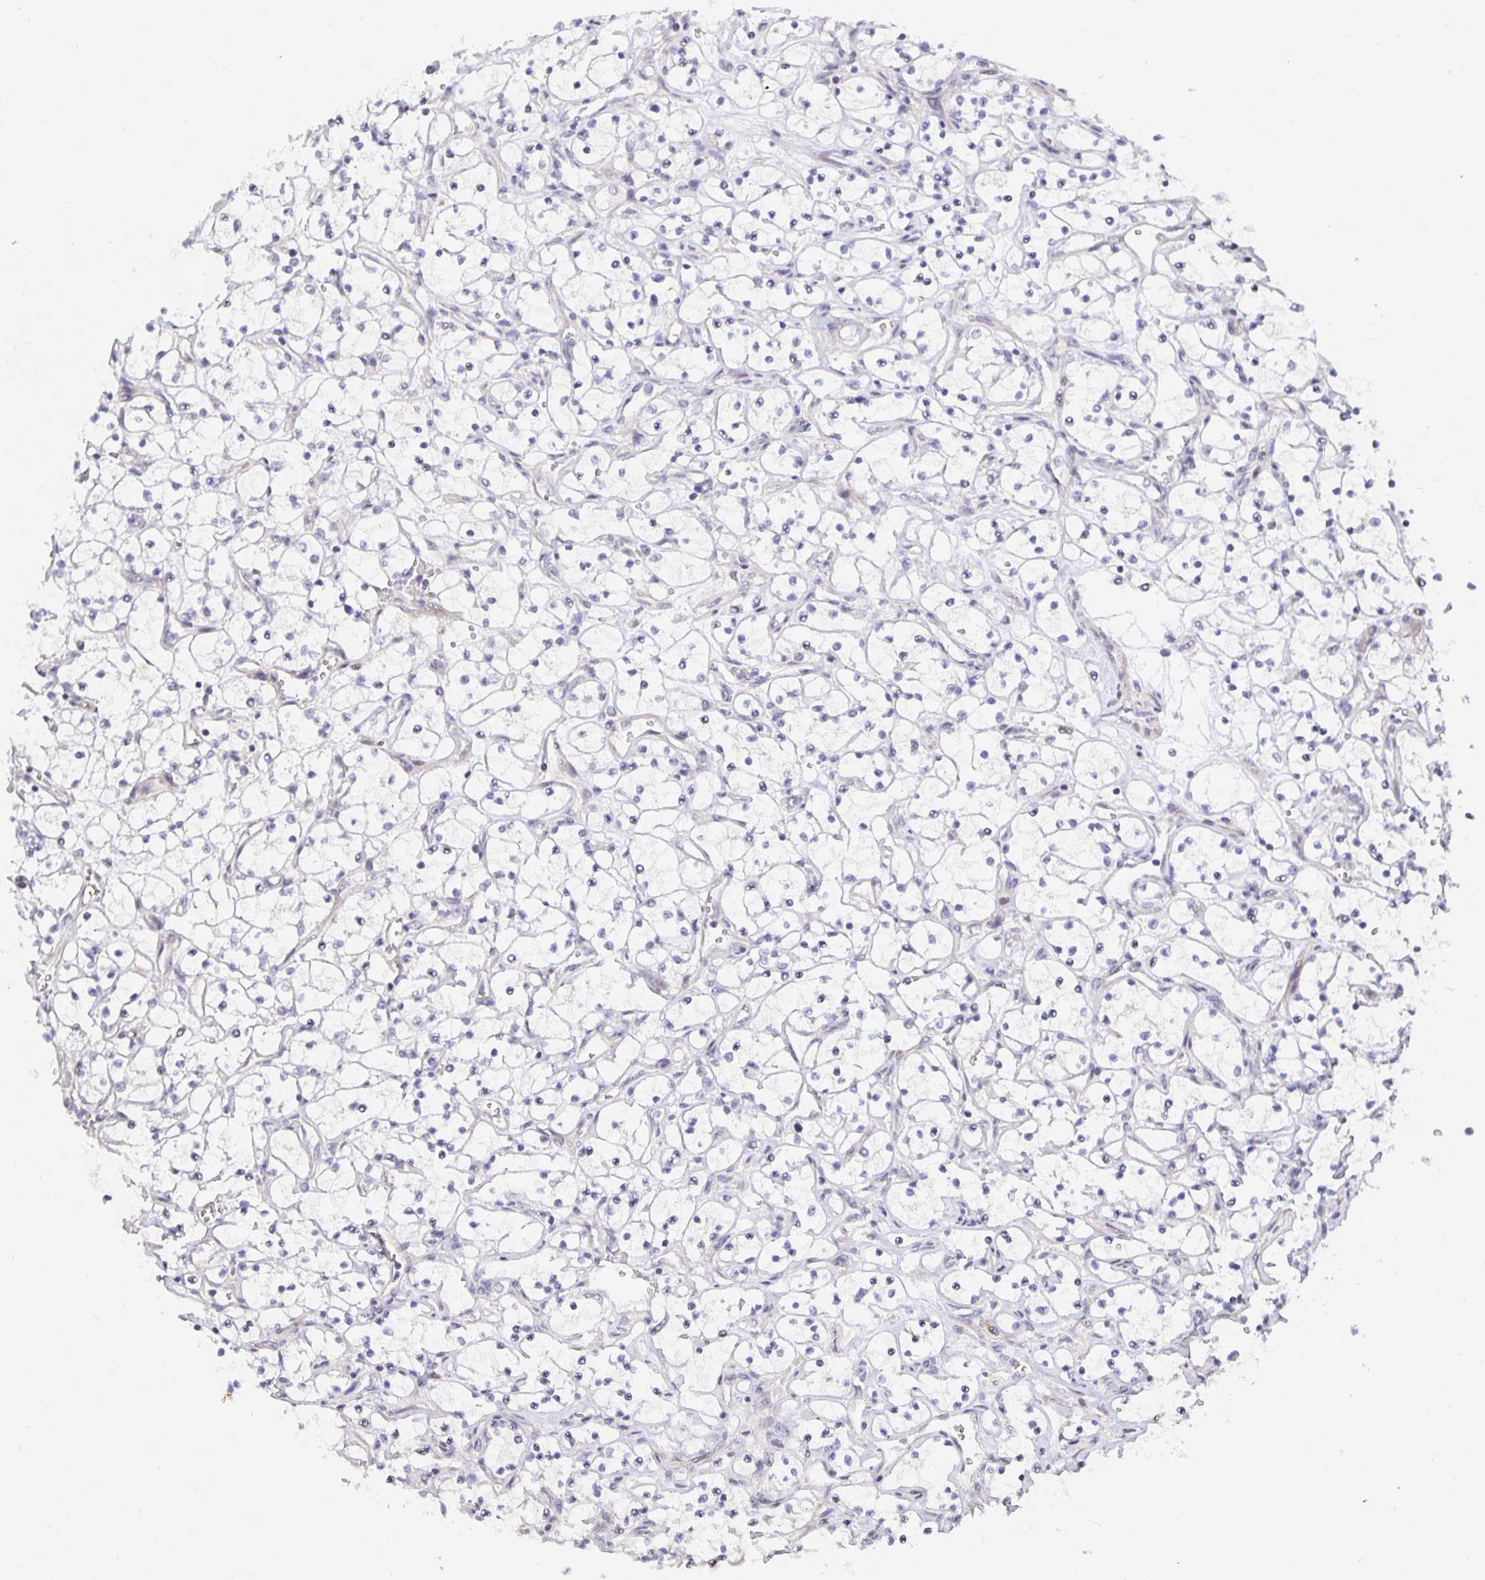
{"staining": {"intensity": "negative", "quantity": "none", "location": "none"}, "tissue": "renal cancer", "cell_type": "Tumor cells", "image_type": "cancer", "snomed": [{"axis": "morphology", "description": "Adenocarcinoma, NOS"}, {"axis": "topography", "description": "Kidney"}], "caption": "The image displays no significant expression in tumor cells of renal cancer.", "gene": "TJP3", "patient": {"sex": "female", "age": 69}}